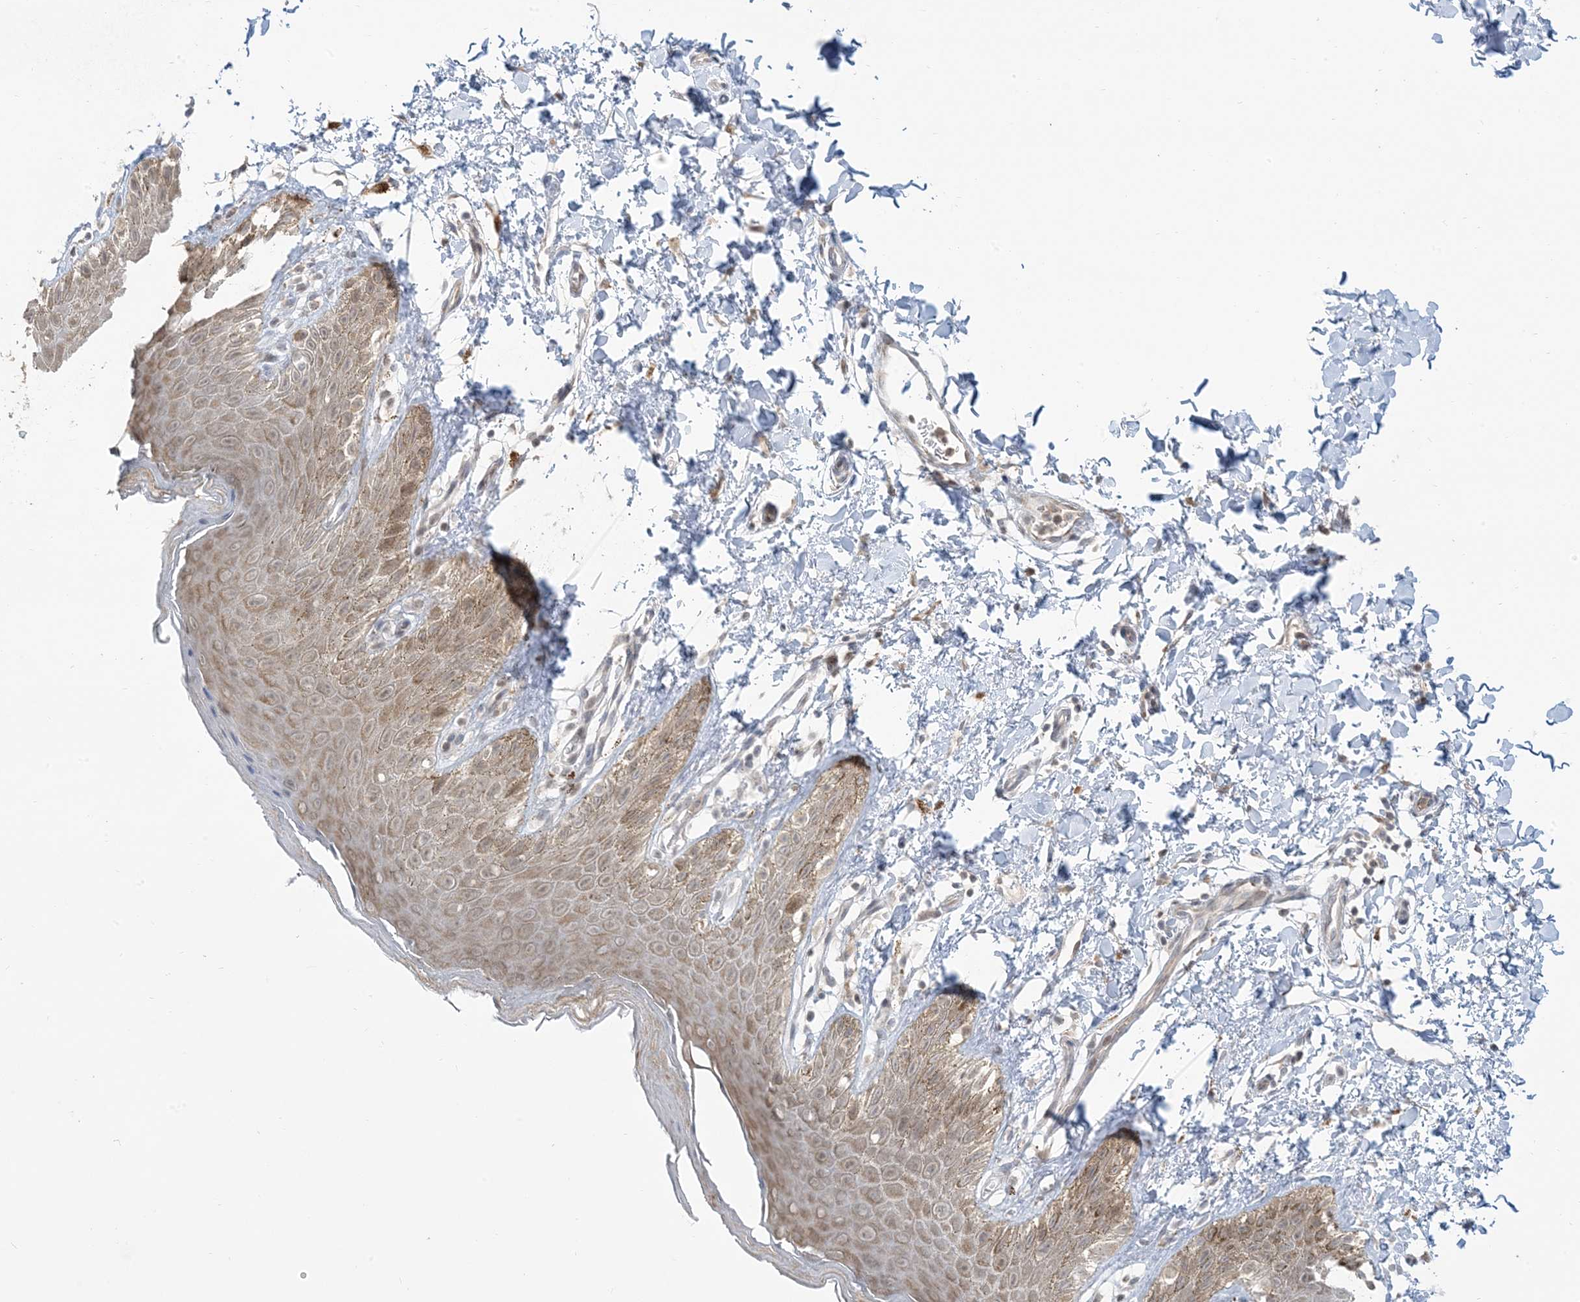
{"staining": {"intensity": "moderate", "quantity": "25%-75%", "location": "cytoplasmic/membranous"}, "tissue": "skin", "cell_type": "Epidermal cells", "image_type": "normal", "snomed": [{"axis": "morphology", "description": "Normal tissue, NOS"}, {"axis": "topography", "description": "Anal"}], "caption": "This is a histology image of IHC staining of normal skin, which shows moderate staining in the cytoplasmic/membranous of epidermal cells.", "gene": "PRRT3", "patient": {"sex": "male", "age": 44}}